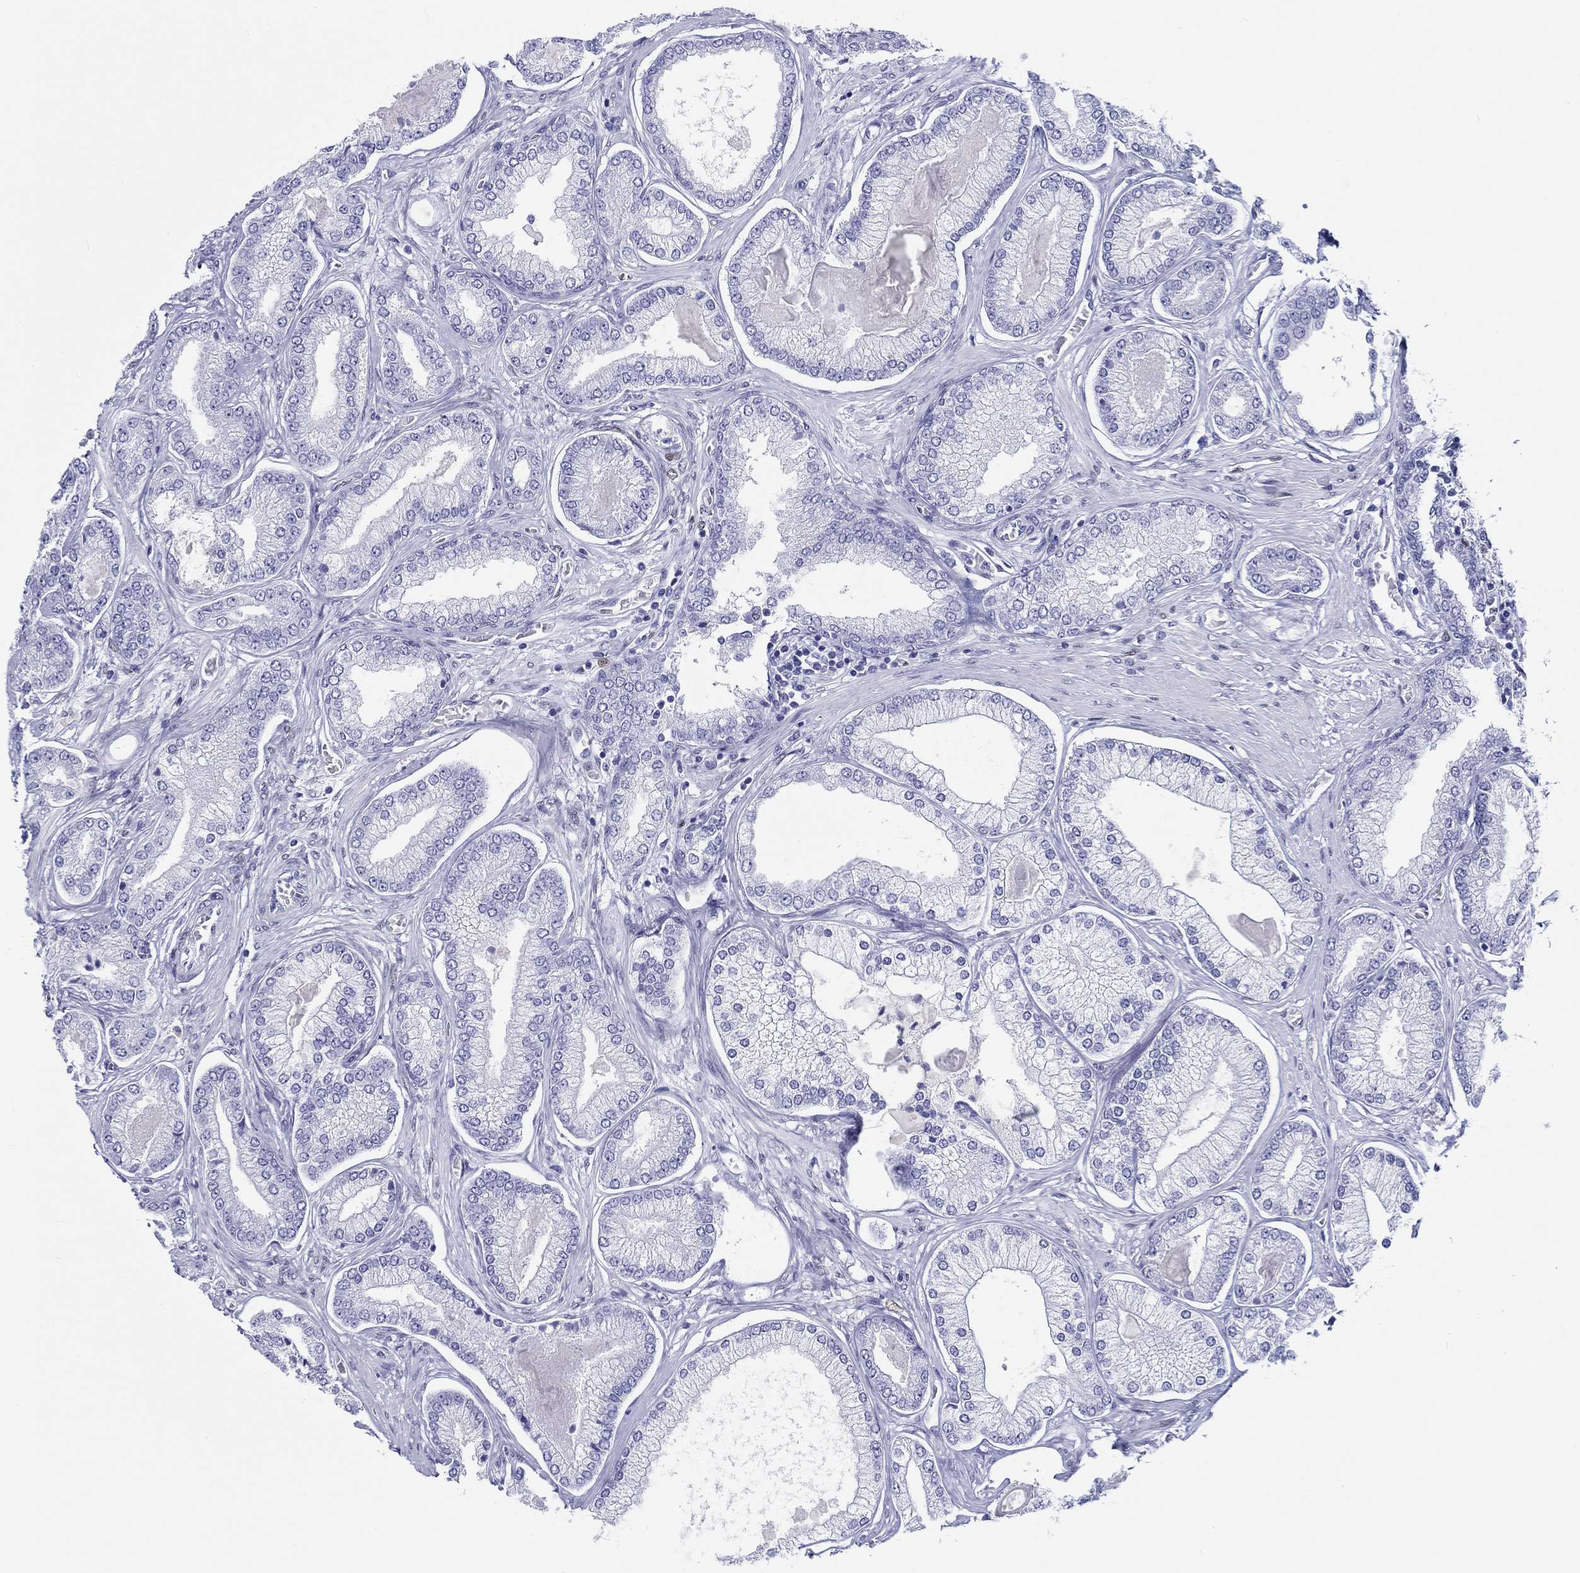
{"staining": {"intensity": "negative", "quantity": "none", "location": "none"}, "tissue": "prostate cancer", "cell_type": "Tumor cells", "image_type": "cancer", "snomed": [{"axis": "morphology", "description": "Adenocarcinoma, Low grade"}, {"axis": "topography", "description": "Prostate"}], "caption": "Prostate cancer stained for a protein using immunohistochemistry (IHC) reveals no expression tumor cells.", "gene": "H1-1", "patient": {"sex": "male", "age": 57}}